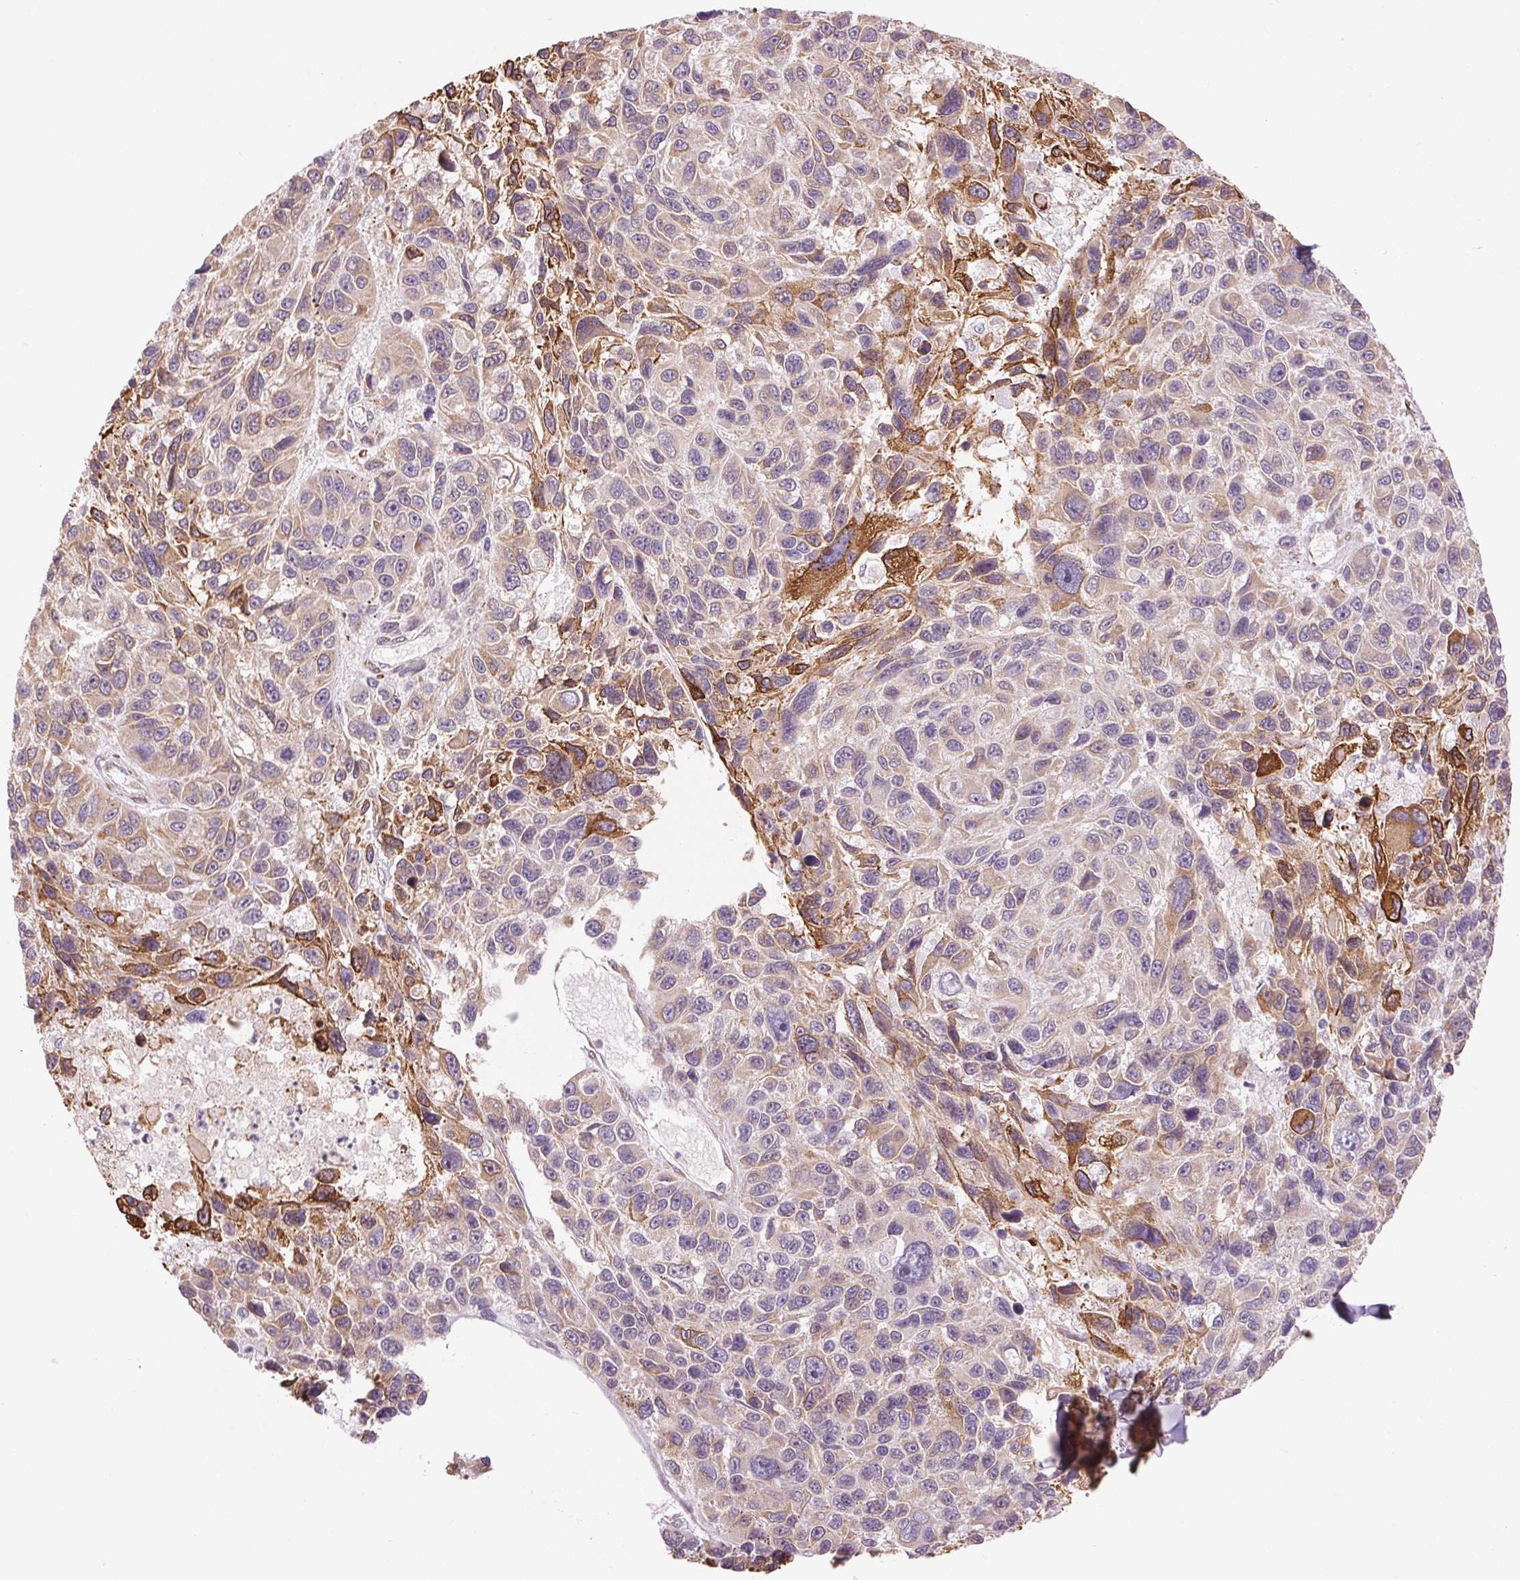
{"staining": {"intensity": "moderate", "quantity": "<25%", "location": "cytoplasmic/membranous"}, "tissue": "melanoma", "cell_type": "Tumor cells", "image_type": "cancer", "snomed": [{"axis": "morphology", "description": "Malignant melanoma, NOS"}, {"axis": "topography", "description": "Skin"}], "caption": "Melanoma stained with DAB immunohistochemistry (IHC) shows low levels of moderate cytoplasmic/membranous expression in approximately <25% of tumor cells.", "gene": "METTL17", "patient": {"sex": "male", "age": 53}}